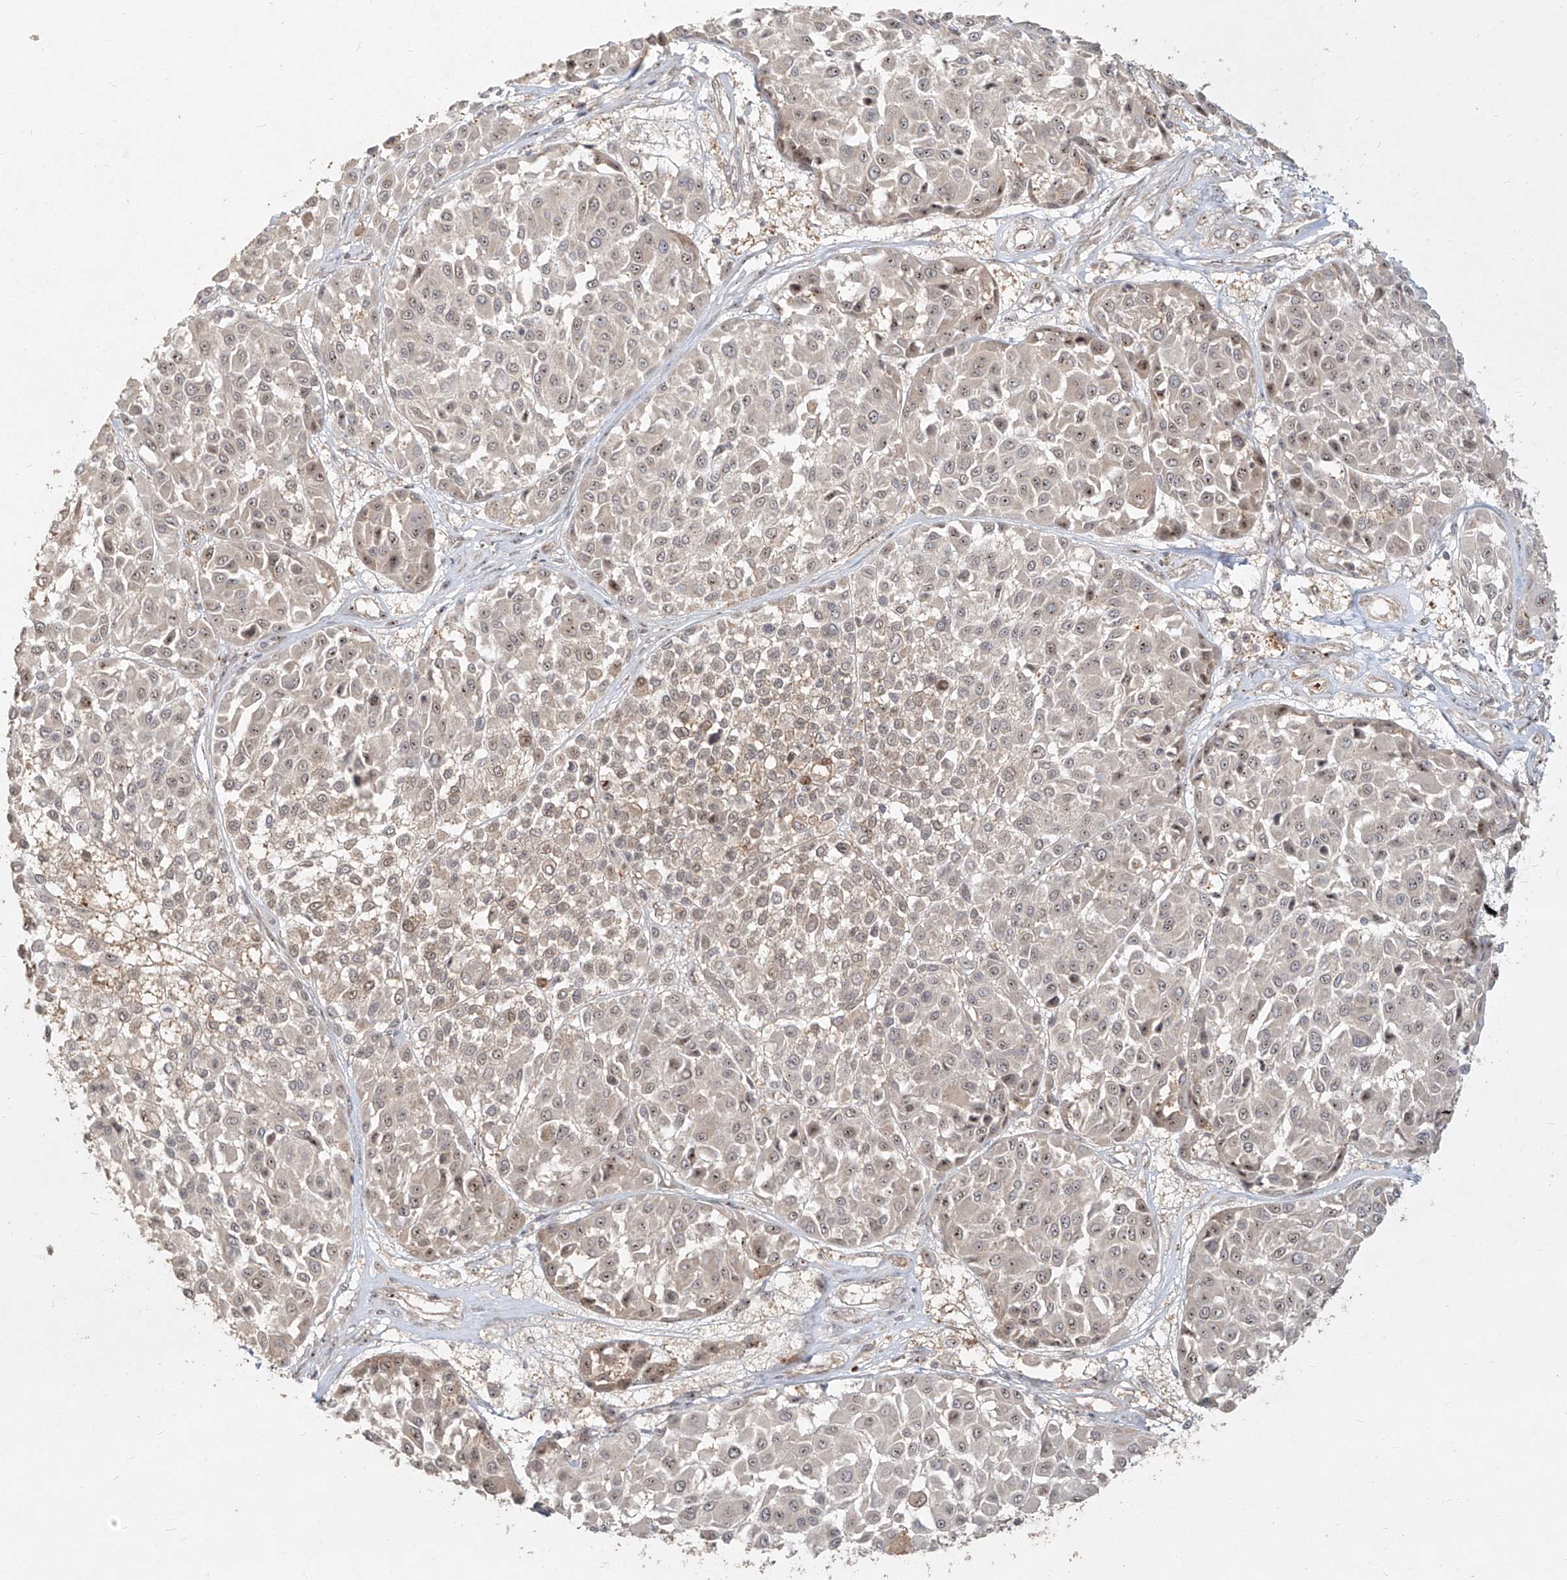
{"staining": {"intensity": "weak", "quantity": "25%-75%", "location": "nuclear"}, "tissue": "melanoma", "cell_type": "Tumor cells", "image_type": "cancer", "snomed": [{"axis": "morphology", "description": "Malignant melanoma, Metastatic site"}, {"axis": "topography", "description": "Soft tissue"}], "caption": "Protein analysis of melanoma tissue shows weak nuclear positivity in approximately 25%-75% of tumor cells. (IHC, brightfield microscopy, high magnification).", "gene": "BYSL", "patient": {"sex": "male", "age": 41}}